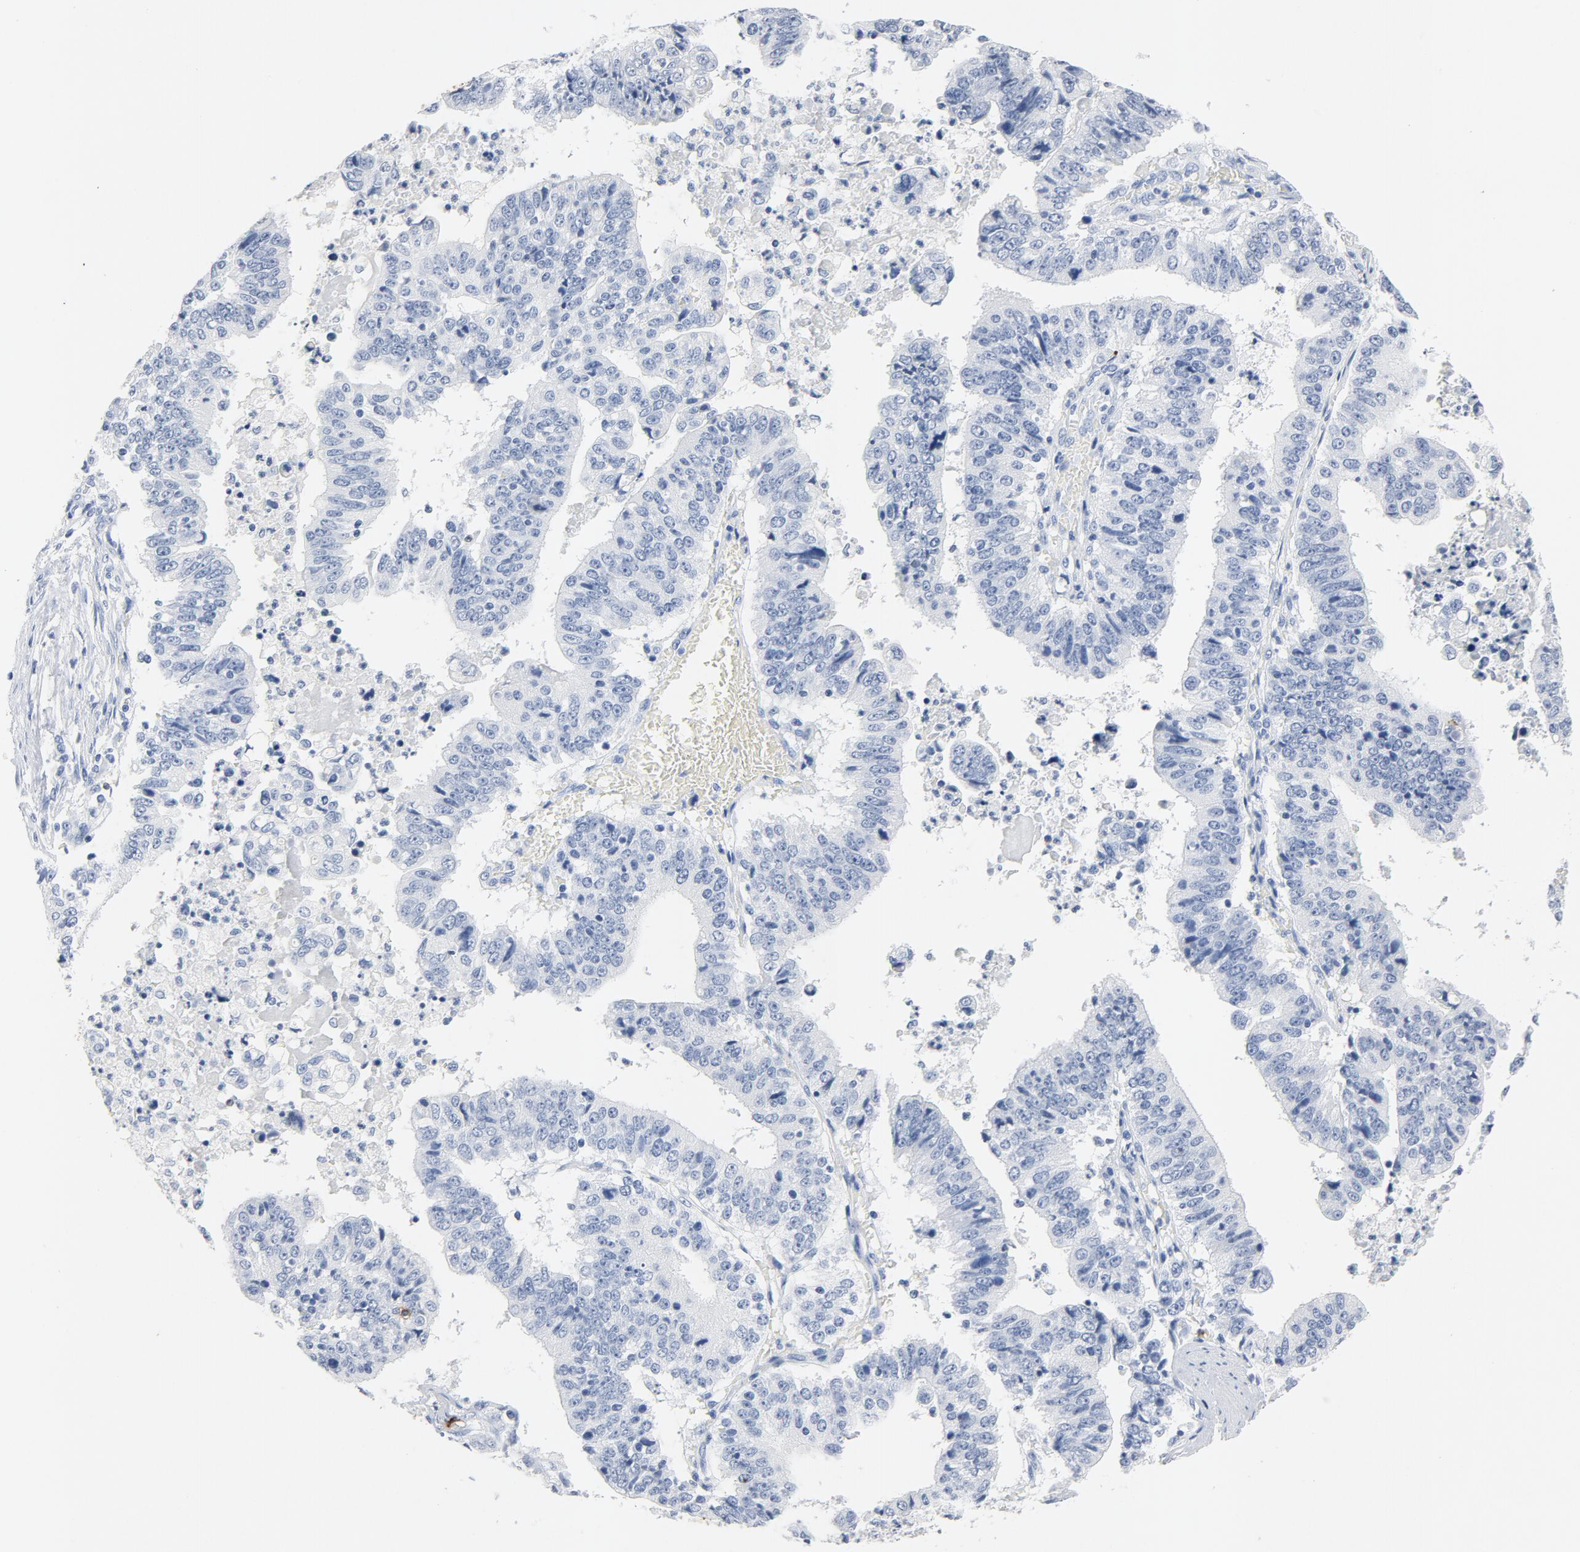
{"staining": {"intensity": "negative", "quantity": "none", "location": "none"}, "tissue": "stomach cancer", "cell_type": "Tumor cells", "image_type": "cancer", "snomed": [{"axis": "morphology", "description": "Adenocarcinoma, NOS"}, {"axis": "topography", "description": "Stomach, upper"}], "caption": "Tumor cells are negative for protein expression in human stomach adenocarcinoma.", "gene": "PTPRB", "patient": {"sex": "female", "age": 50}}